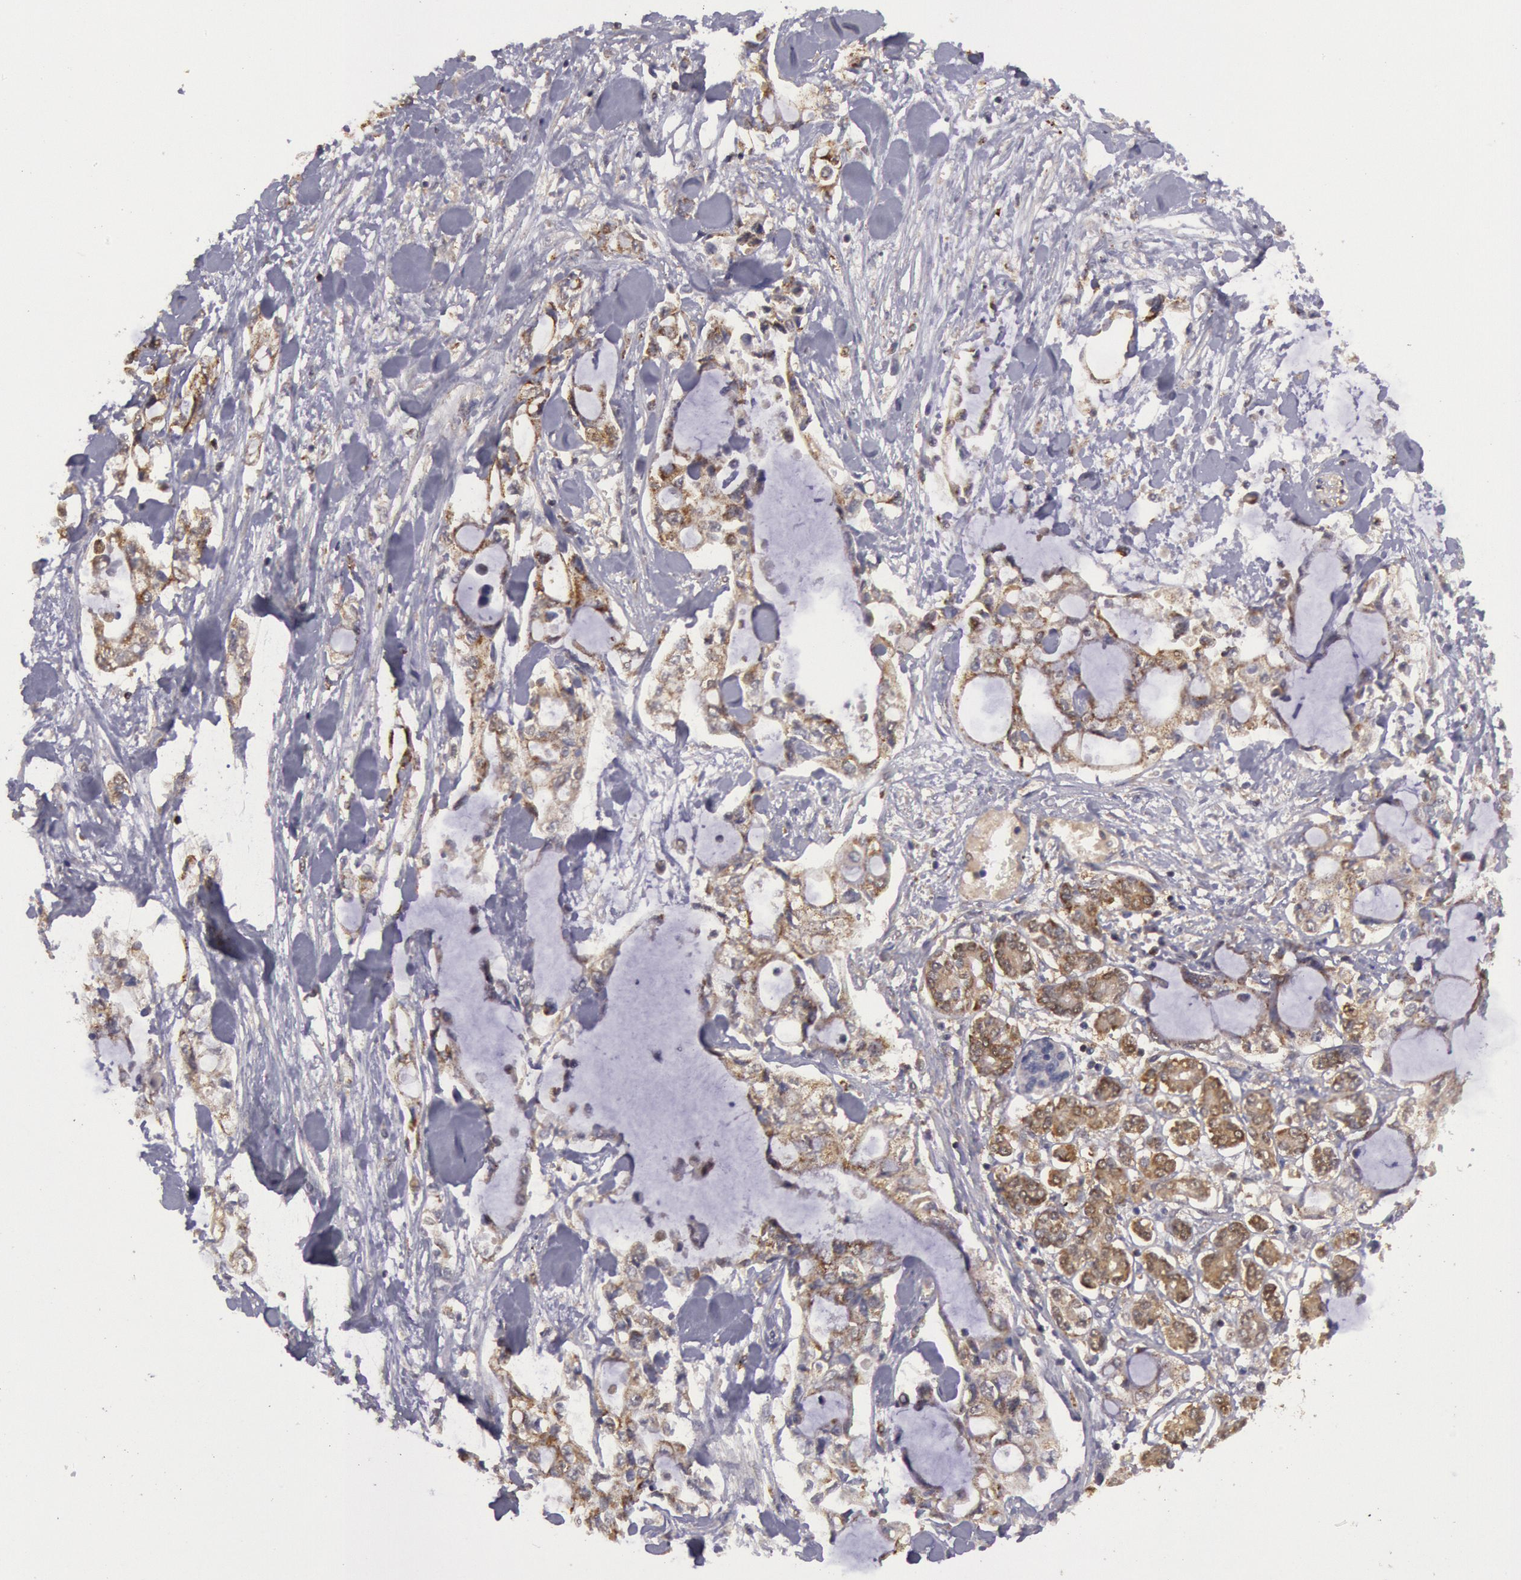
{"staining": {"intensity": "moderate", "quantity": "25%-75%", "location": "cytoplasmic/membranous"}, "tissue": "pancreatic cancer", "cell_type": "Tumor cells", "image_type": "cancer", "snomed": [{"axis": "morphology", "description": "Adenocarcinoma, NOS"}, {"axis": "topography", "description": "Pancreas"}], "caption": "The micrograph shows immunohistochemical staining of pancreatic adenocarcinoma. There is moderate cytoplasmic/membranous staining is appreciated in approximately 25%-75% of tumor cells. (DAB (3,3'-diaminobenzidine) IHC with brightfield microscopy, high magnification).", "gene": "MPST", "patient": {"sex": "female", "age": 70}}